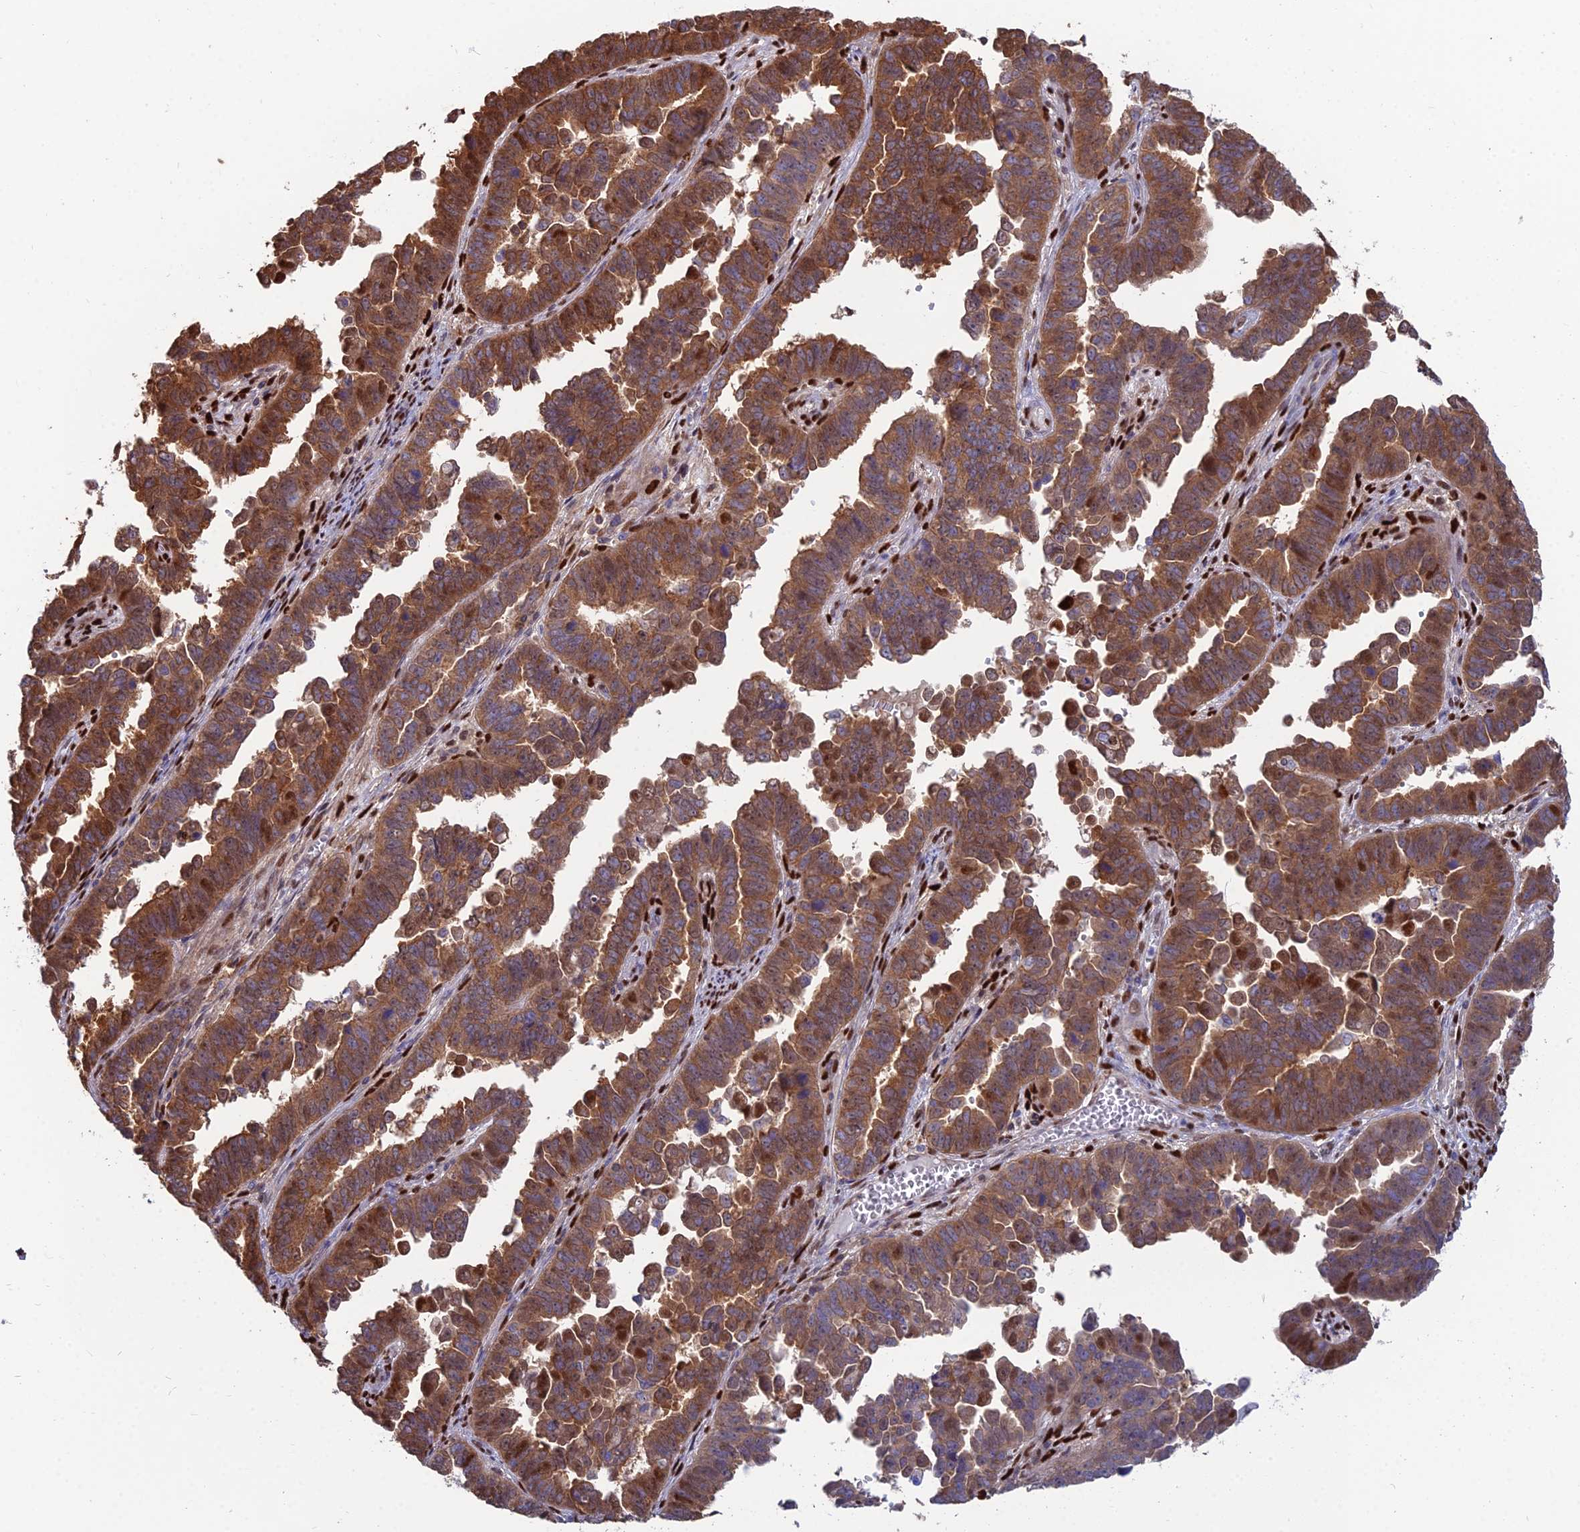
{"staining": {"intensity": "strong", "quantity": ">75%", "location": "cytoplasmic/membranous,nuclear"}, "tissue": "endometrial cancer", "cell_type": "Tumor cells", "image_type": "cancer", "snomed": [{"axis": "morphology", "description": "Adenocarcinoma, NOS"}, {"axis": "topography", "description": "Endometrium"}], "caption": "Protein staining of endometrial cancer tissue exhibits strong cytoplasmic/membranous and nuclear positivity in approximately >75% of tumor cells.", "gene": "DNPEP", "patient": {"sex": "female", "age": 75}}